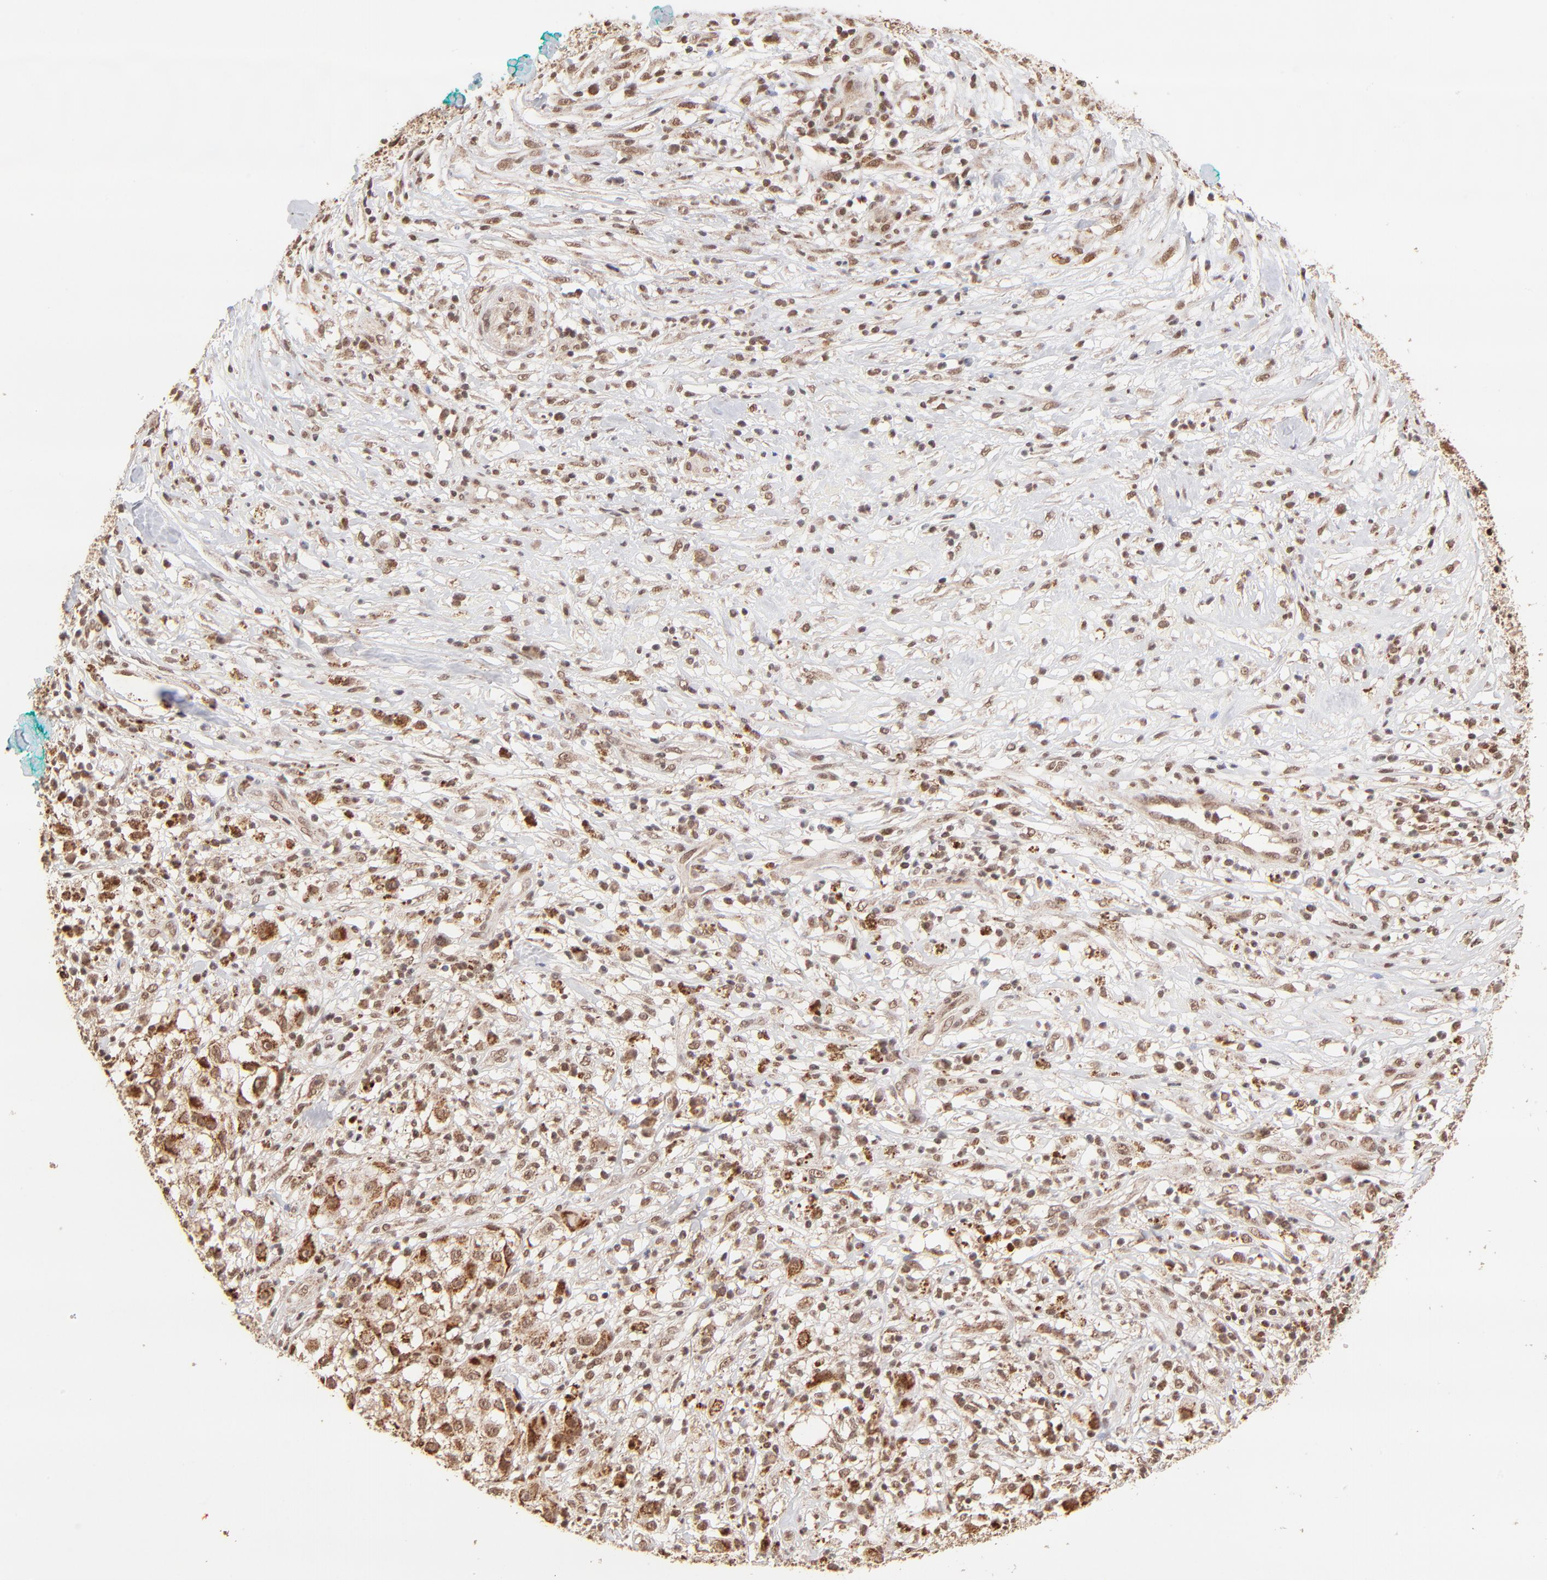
{"staining": {"intensity": "strong", "quantity": ">75%", "location": "cytoplasmic/membranous"}, "tissue": "melanoma", "cell_type": "Tumor cells", "image_type": "cancer", "snomed": [{"axis": "morphology", "description": "Necrosis, NOS"}, {"axis": "morphology", "description": "Malignant melanoma, NOS"}, {"axis": "topography", "description": "Skin"}], "caption": "Tumor cells demonstrate high levels of strong cytoplasmic/membranous staining in about >75% of cells in melanoma. (DAB (3,3'-diaminobenzidine) = brown stain, brightfield microscopy at high magnification).", "gene": "MED15", "patient": {"sex": "female", "age": 87}}